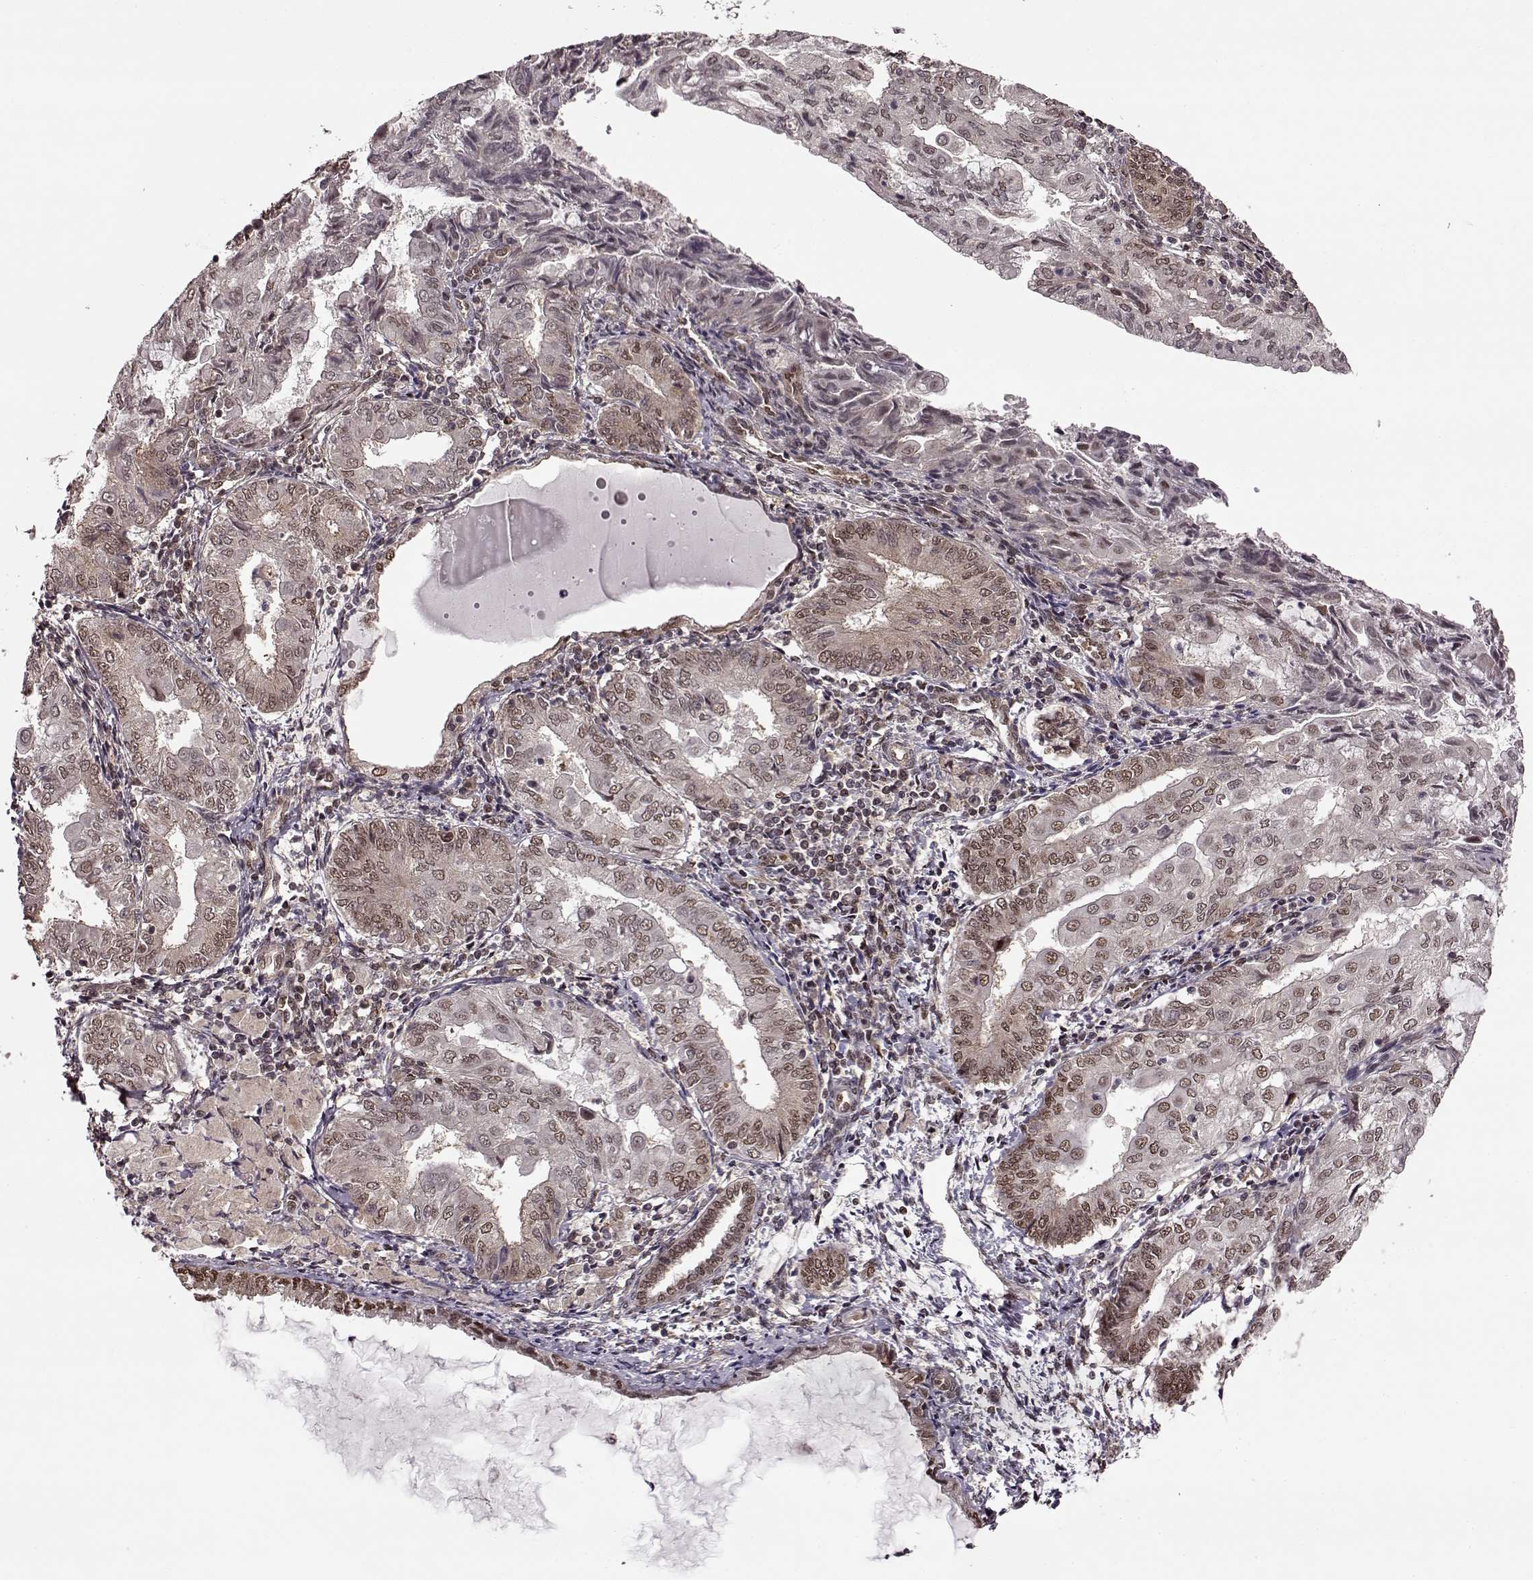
{"staining": {"intensity": "weak", "quantity": "25%-75%", "location": "nuclear"}, "tissue": "endometrial cancer", "cell_type": "Tumor cells", "image_type": "cancer", "snomed": [{"axis": "morphology", "description": "Adenocarcinoma, NOS"}, {"axis": "topography", "description": "Endometrium"}], "caption": "Tumor cells reveal low levels of weak nuclear positivity in approximately 25%-75% of cells in human adenocarcinoma (endometrial).", "gene": "FTO", "patient": {"sex": "female", "age": 68}}